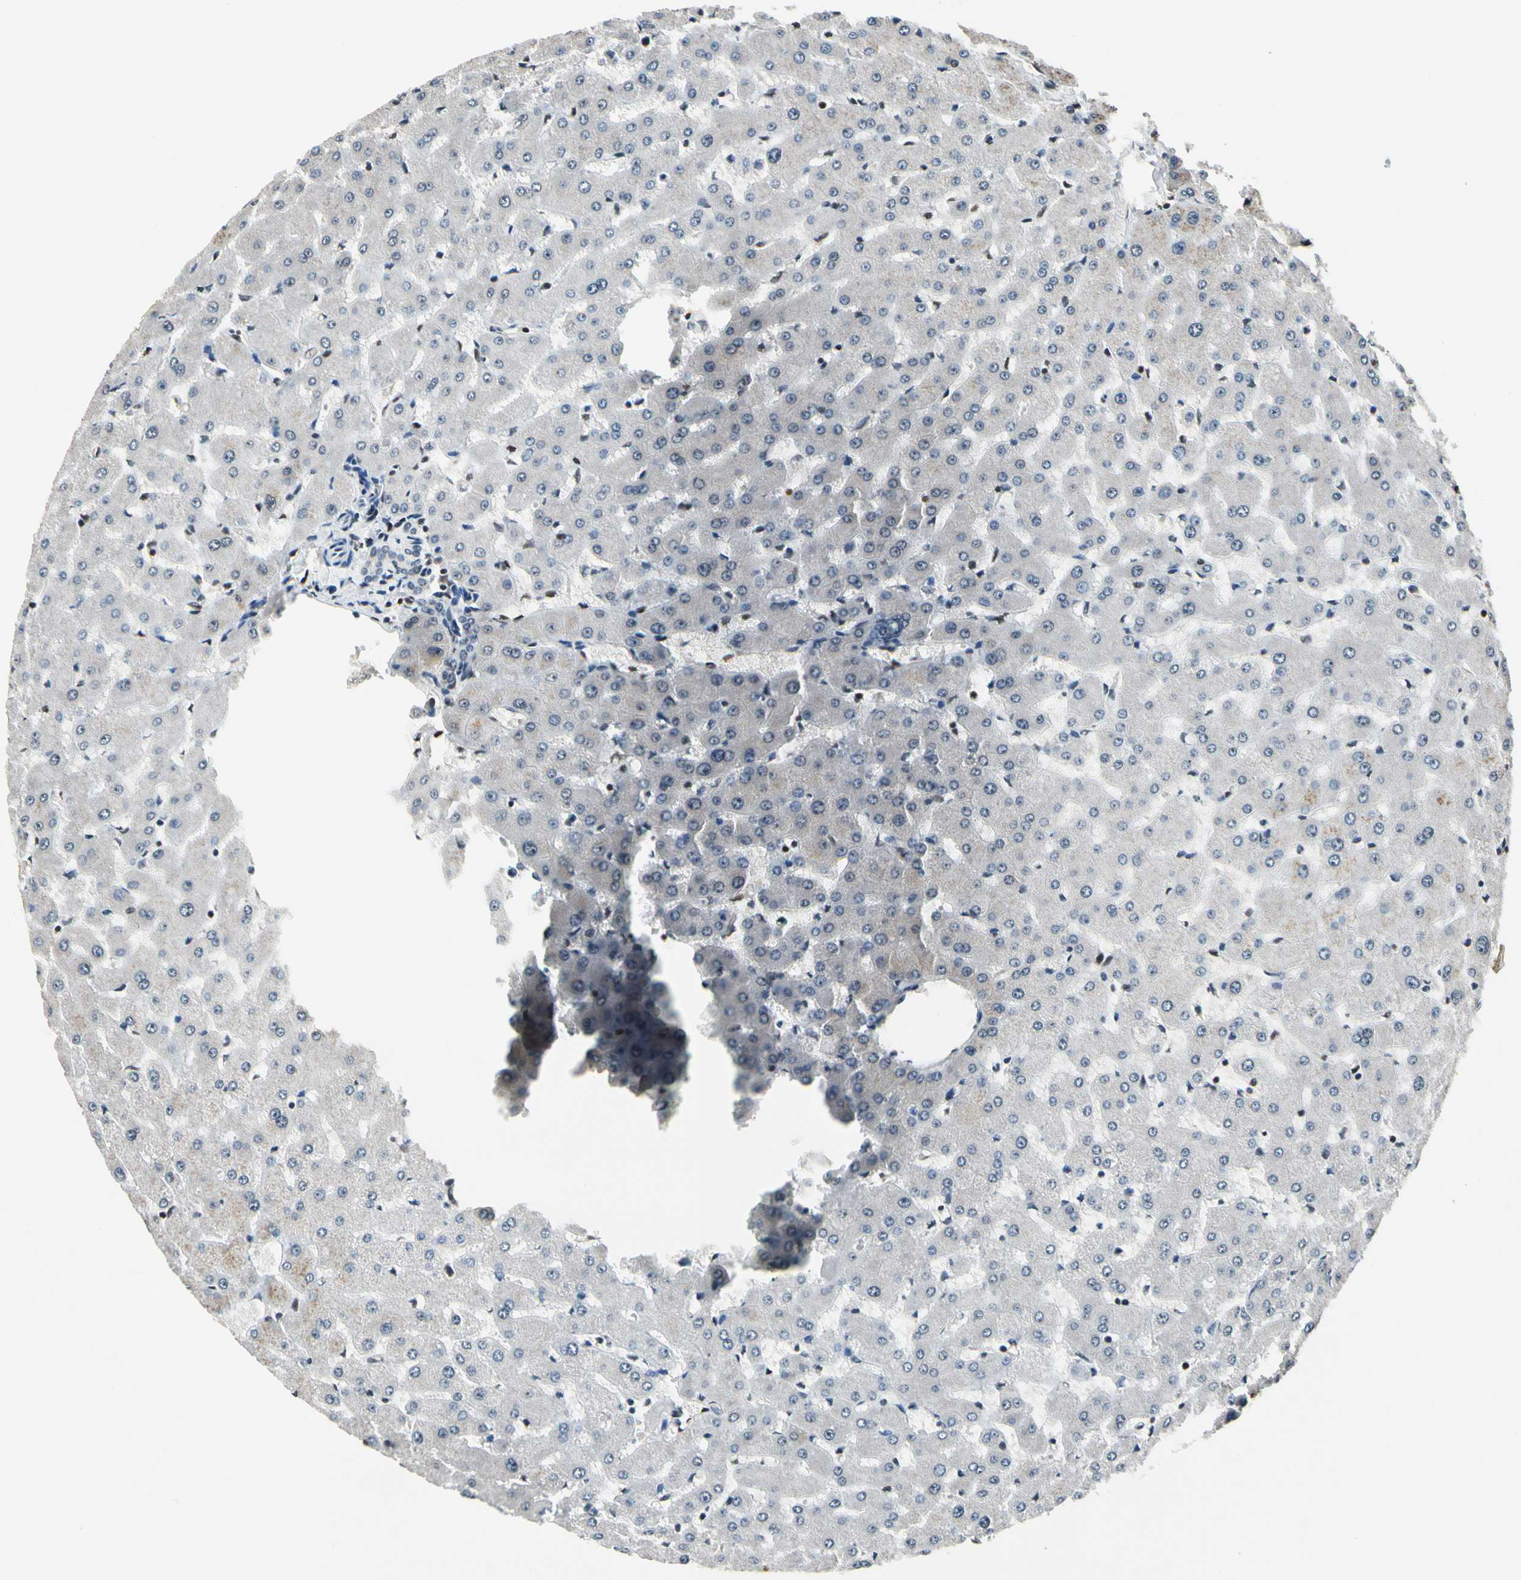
{"staining": {"intensity": "negative", "quantity": "none", "location": "none"}, "tissue": "liver", "cell_type": "Cholangiocytes", "image_type": "normal", "snomed": [{"axis": "morphology", "description": "Normal tissue, NOS"}, {"axis": "topography", "description": "Liver"}], "caption": "Micrograph shows no significant protein staining in cholangiocytes of normal liver. (IHC, brightfield microscopy, high magnification).", "gene": "RECQL", "patient": {"sex": "female", "age": 63}}